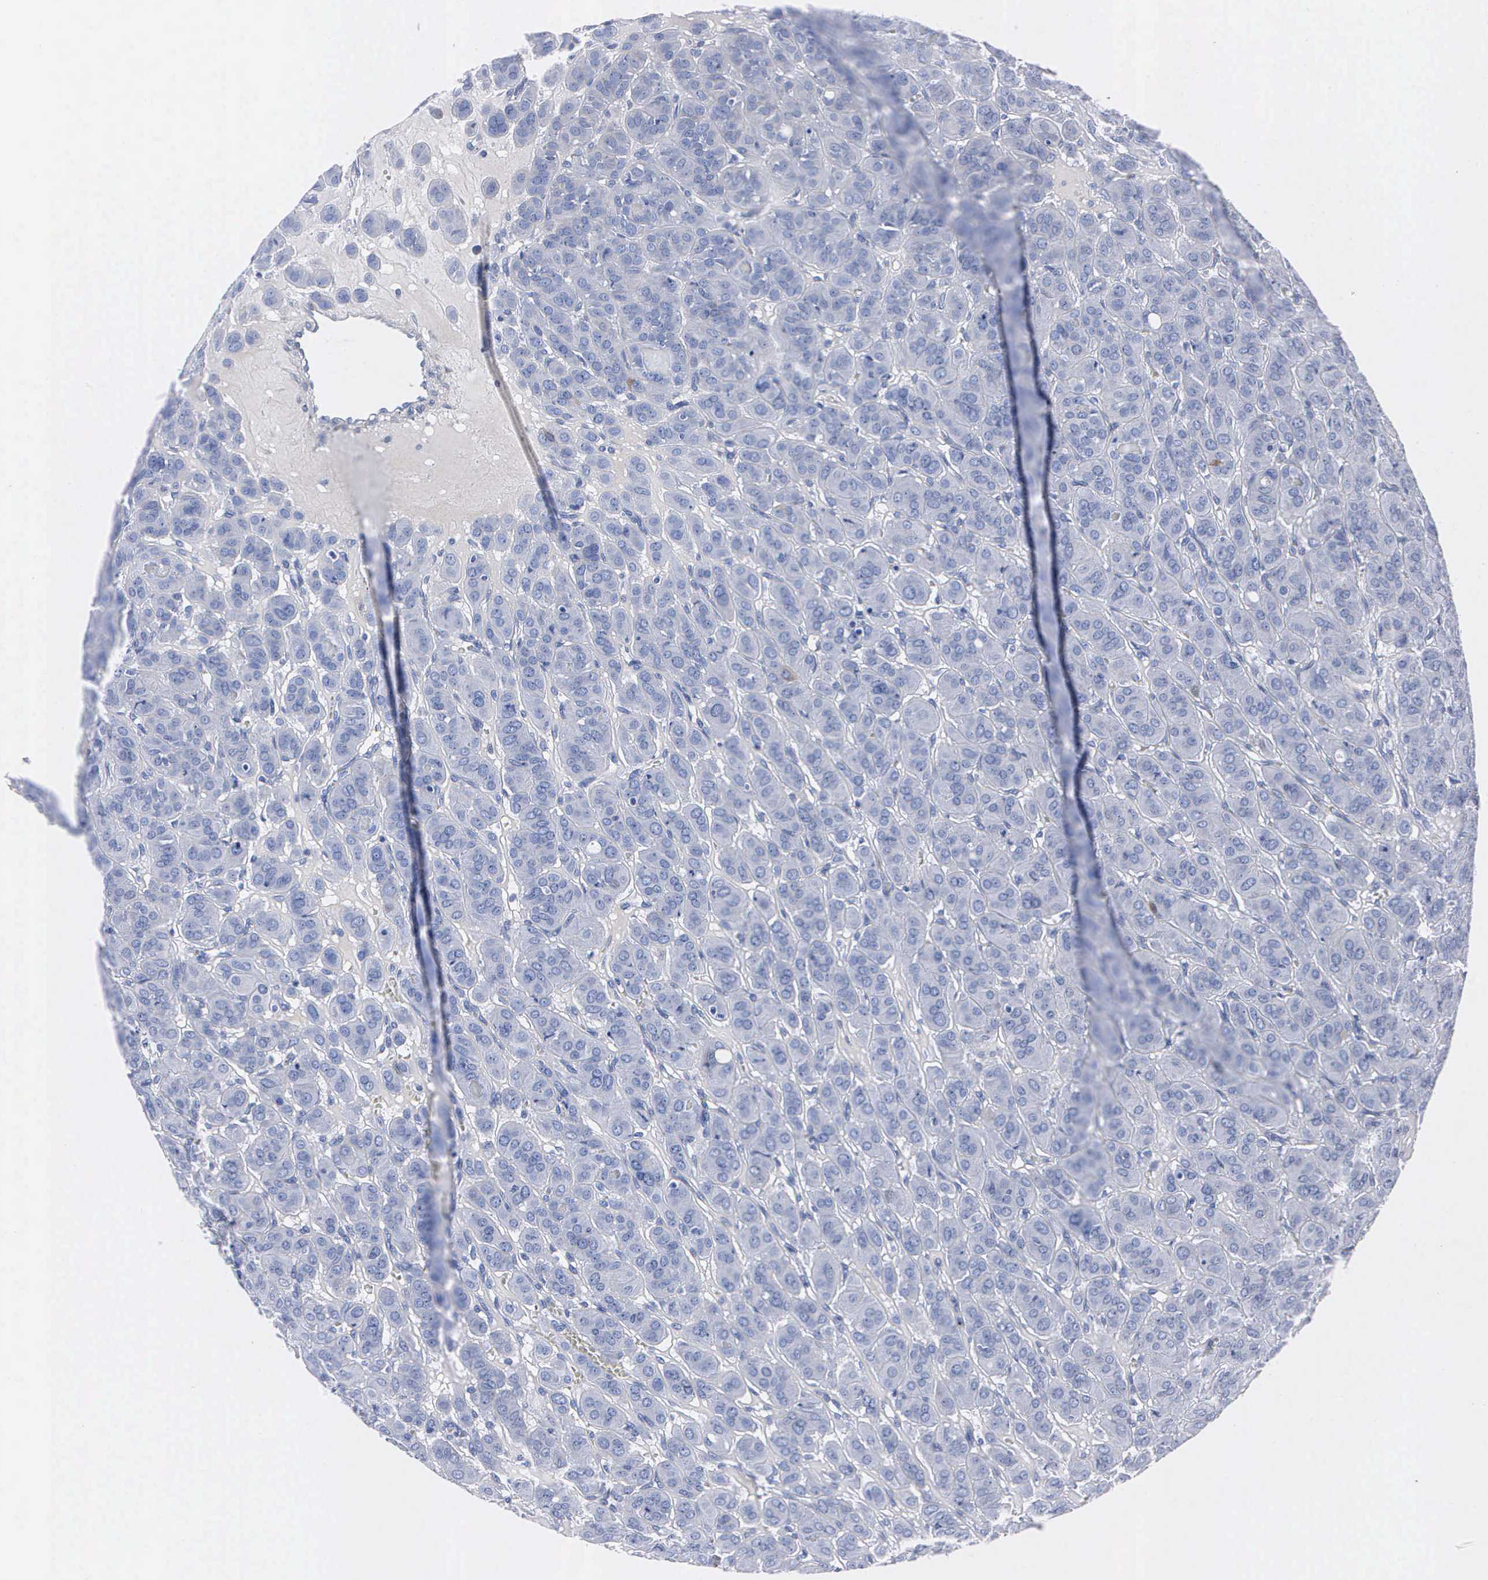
{"staining": {"intensity": "negative", "quantity": "none", "location": "none"}, "tissue": "thyroid cancer", "cell_type": "Tumor cells", "image_type": "cancer", "snomed": [{"axis": "morphology", "description": "Follicular adenoma carcinoma, NOS"}, {"axis": "topography", "description": "Thyroid gland"}], "caption": "IHC image of neoplastic tissue: thyroid cancer (follicular adenoma carcinoma) stained with DAB (3,3'-diaminobenzidine) demonstrates no significant protein expression in tumor cells.", "gene": "ENO2", "patient": {"sex": "female", "age": 71}}